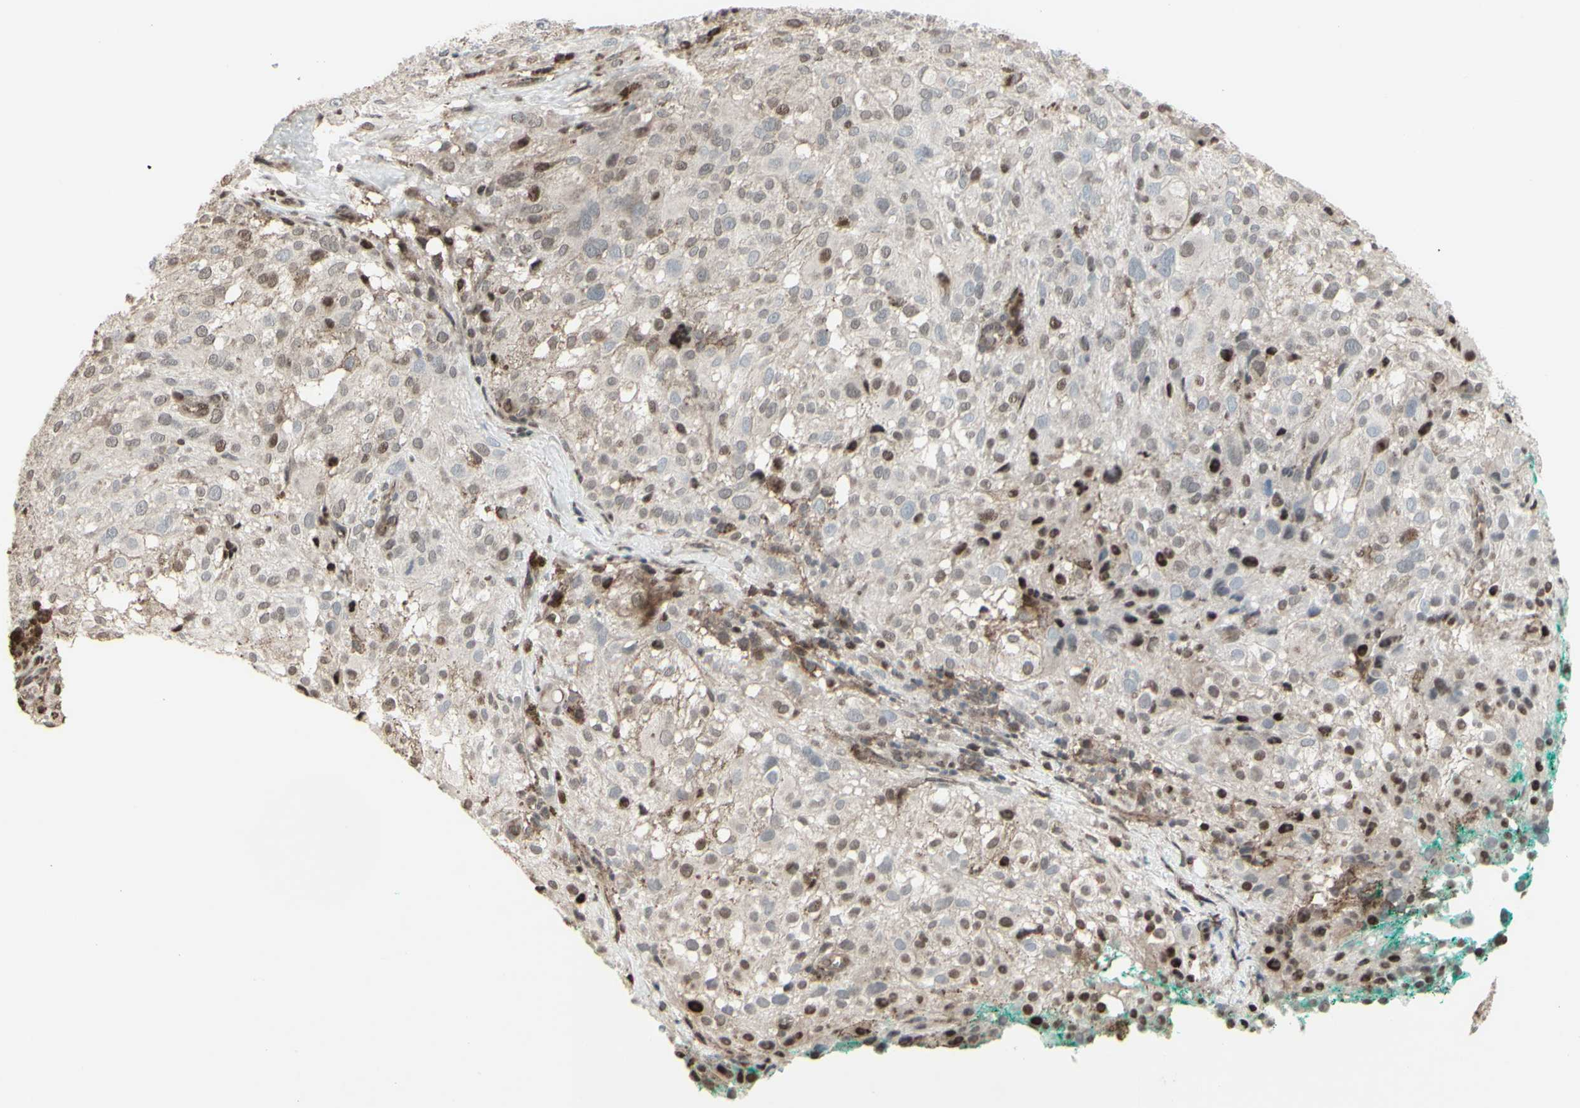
{"staining": {"intensity": "weak", "quantity": "<25%", "location": "nuclear"}, "tissue": "melanoma", "cell_type": "Tumor cells", "image_type": "cancer", "snomed": [{"axis": "morphology", "description": "Necrosis, NOS"}, {"axis": "morphology", "description": "Malignant melanoma, NOS"}, {"axis": "topography", "description": "Skin"}], "caption": "This is an IHC photomicrograph of malignant melanoma. There is no staining in tumor cells.", "gene": "CD33", "patient": {"sex": "female", "age": 87}}